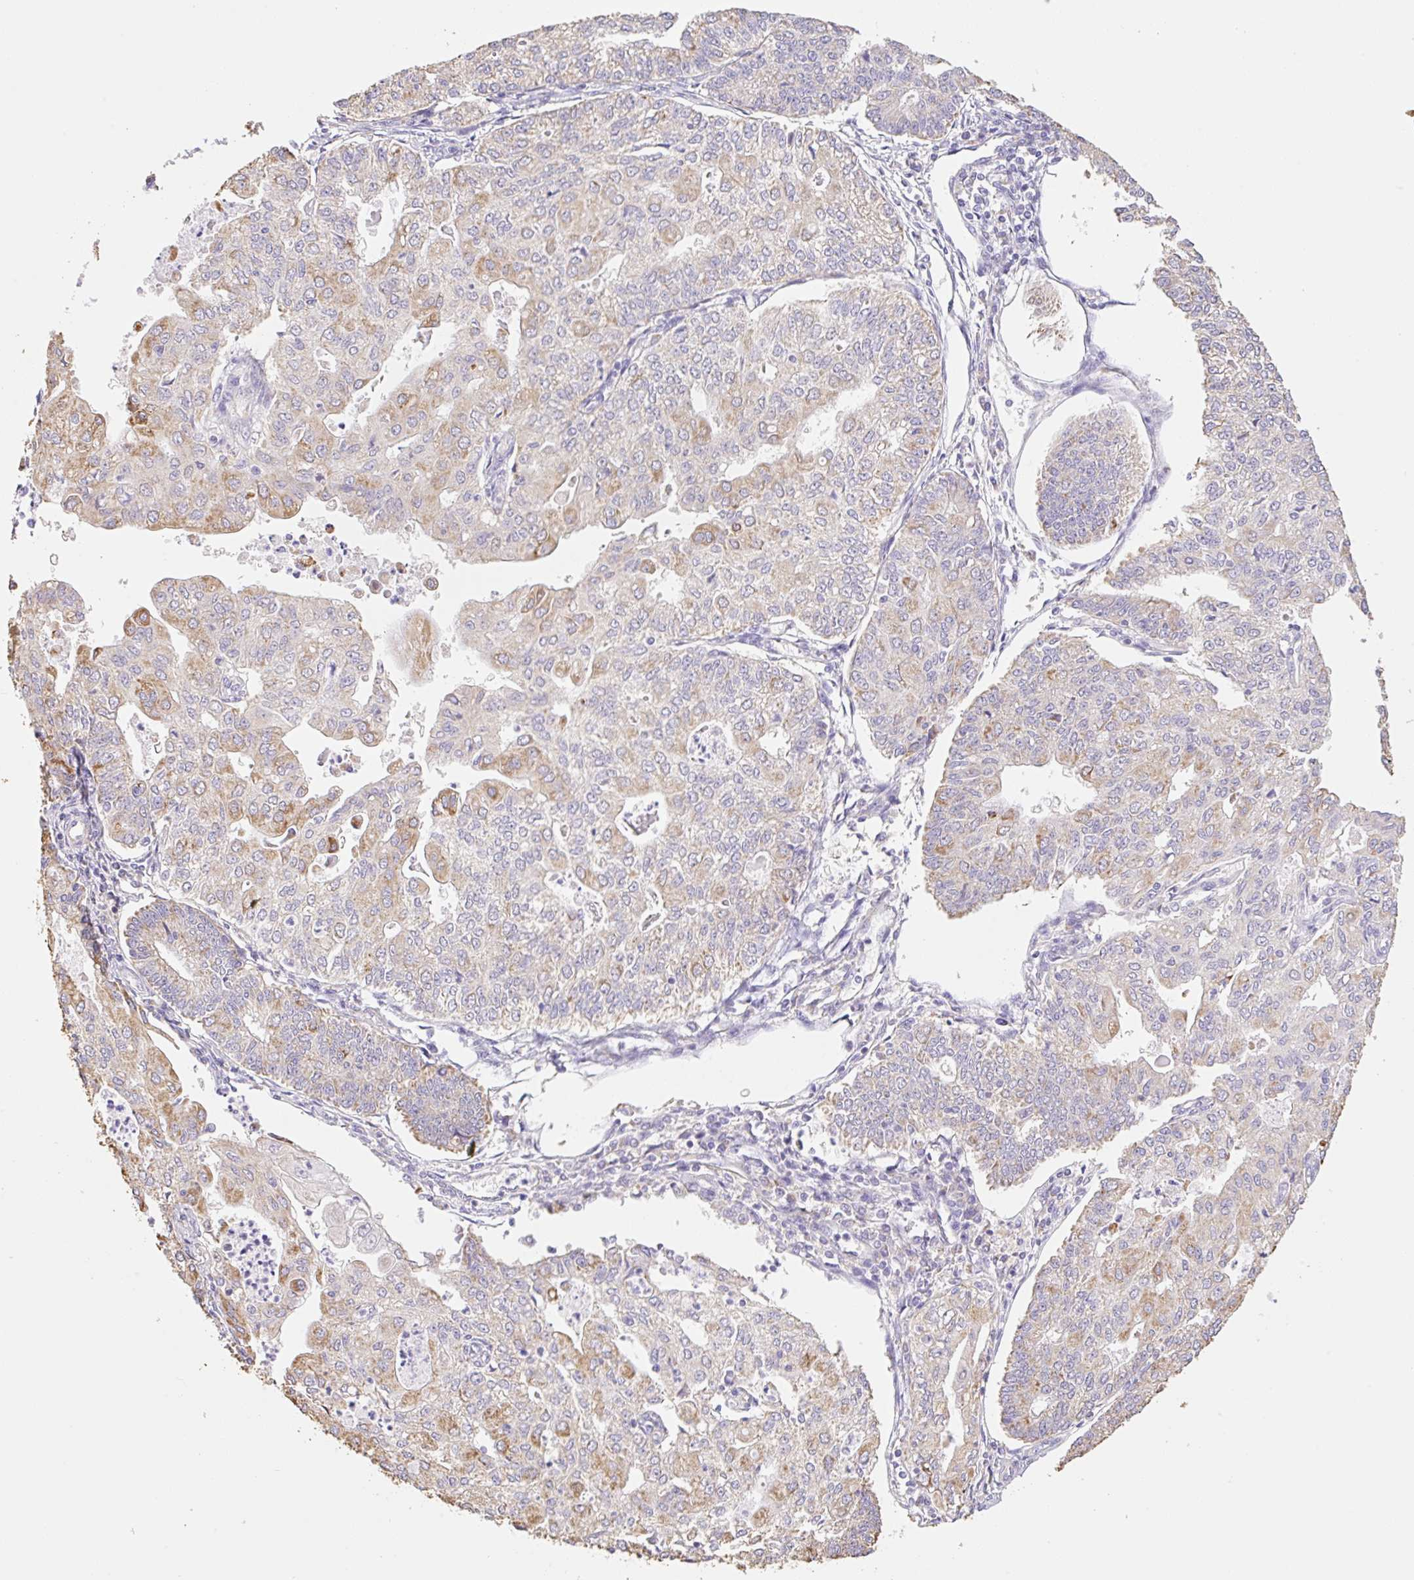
{"staining": {"intensity": "weak", "quantity": "25%-75%", "location": "cytoplasmic/membranous"}, "tissue": "endometrial cancer", "cell_type": "Tumor cells", "image_type": "cancer", "snomed": [{"axis": "morphology", "description": "Adenocarcinoma, NOS"}, {"axis": "topography", "description": "Endometrium"}], "caption": "Adenocarcinoma (endometrial) stained with a protein marker demonstrates weak staining in tumor cells.", "gene": "COPZ2", "patient": {"sex": "female", "age": 56}}